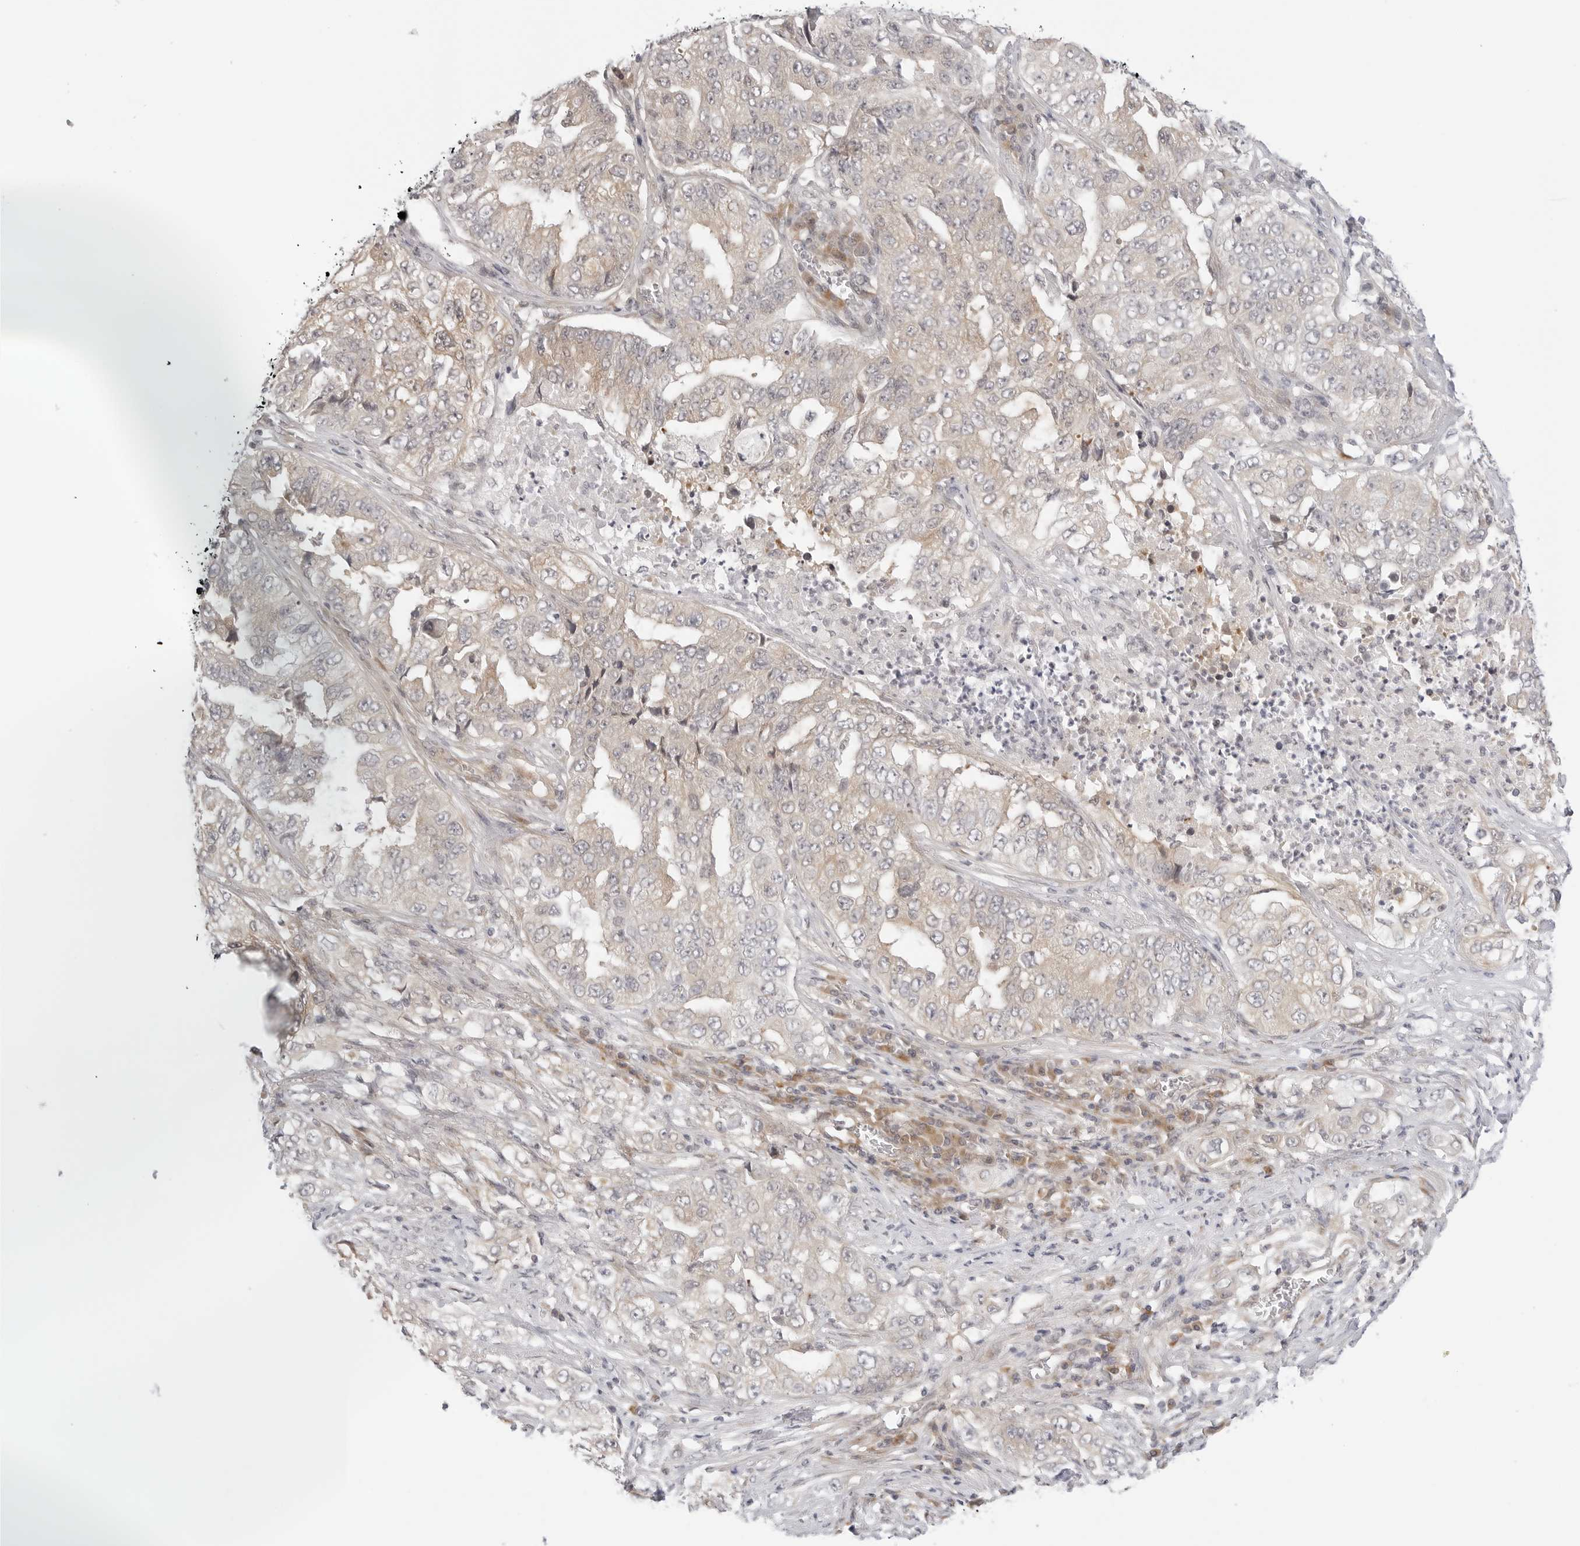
{"staining": {"intensity": "weak", "quantity": "25%-75%", "location": "cytoplasmic/membranous"}, "tissue": "lung cancer", "cell_type": "Tumor cells", "image_type": "cancer", "snomed": [{"axis": "morphology", "description": "Adenocarcinoma, NOS"}, {"axis": "topography", "description": "Lung"}], "caption": "Immunohistochemistry (IHC) (DAB) staining of adenocarcinoma (lung) demonstrates weak cytoplasmic/membranous protein expression in approximately 25%-75% of tumor cells.", "gene": "TCP1", "patient": {"sex": "female", "age": 51}}